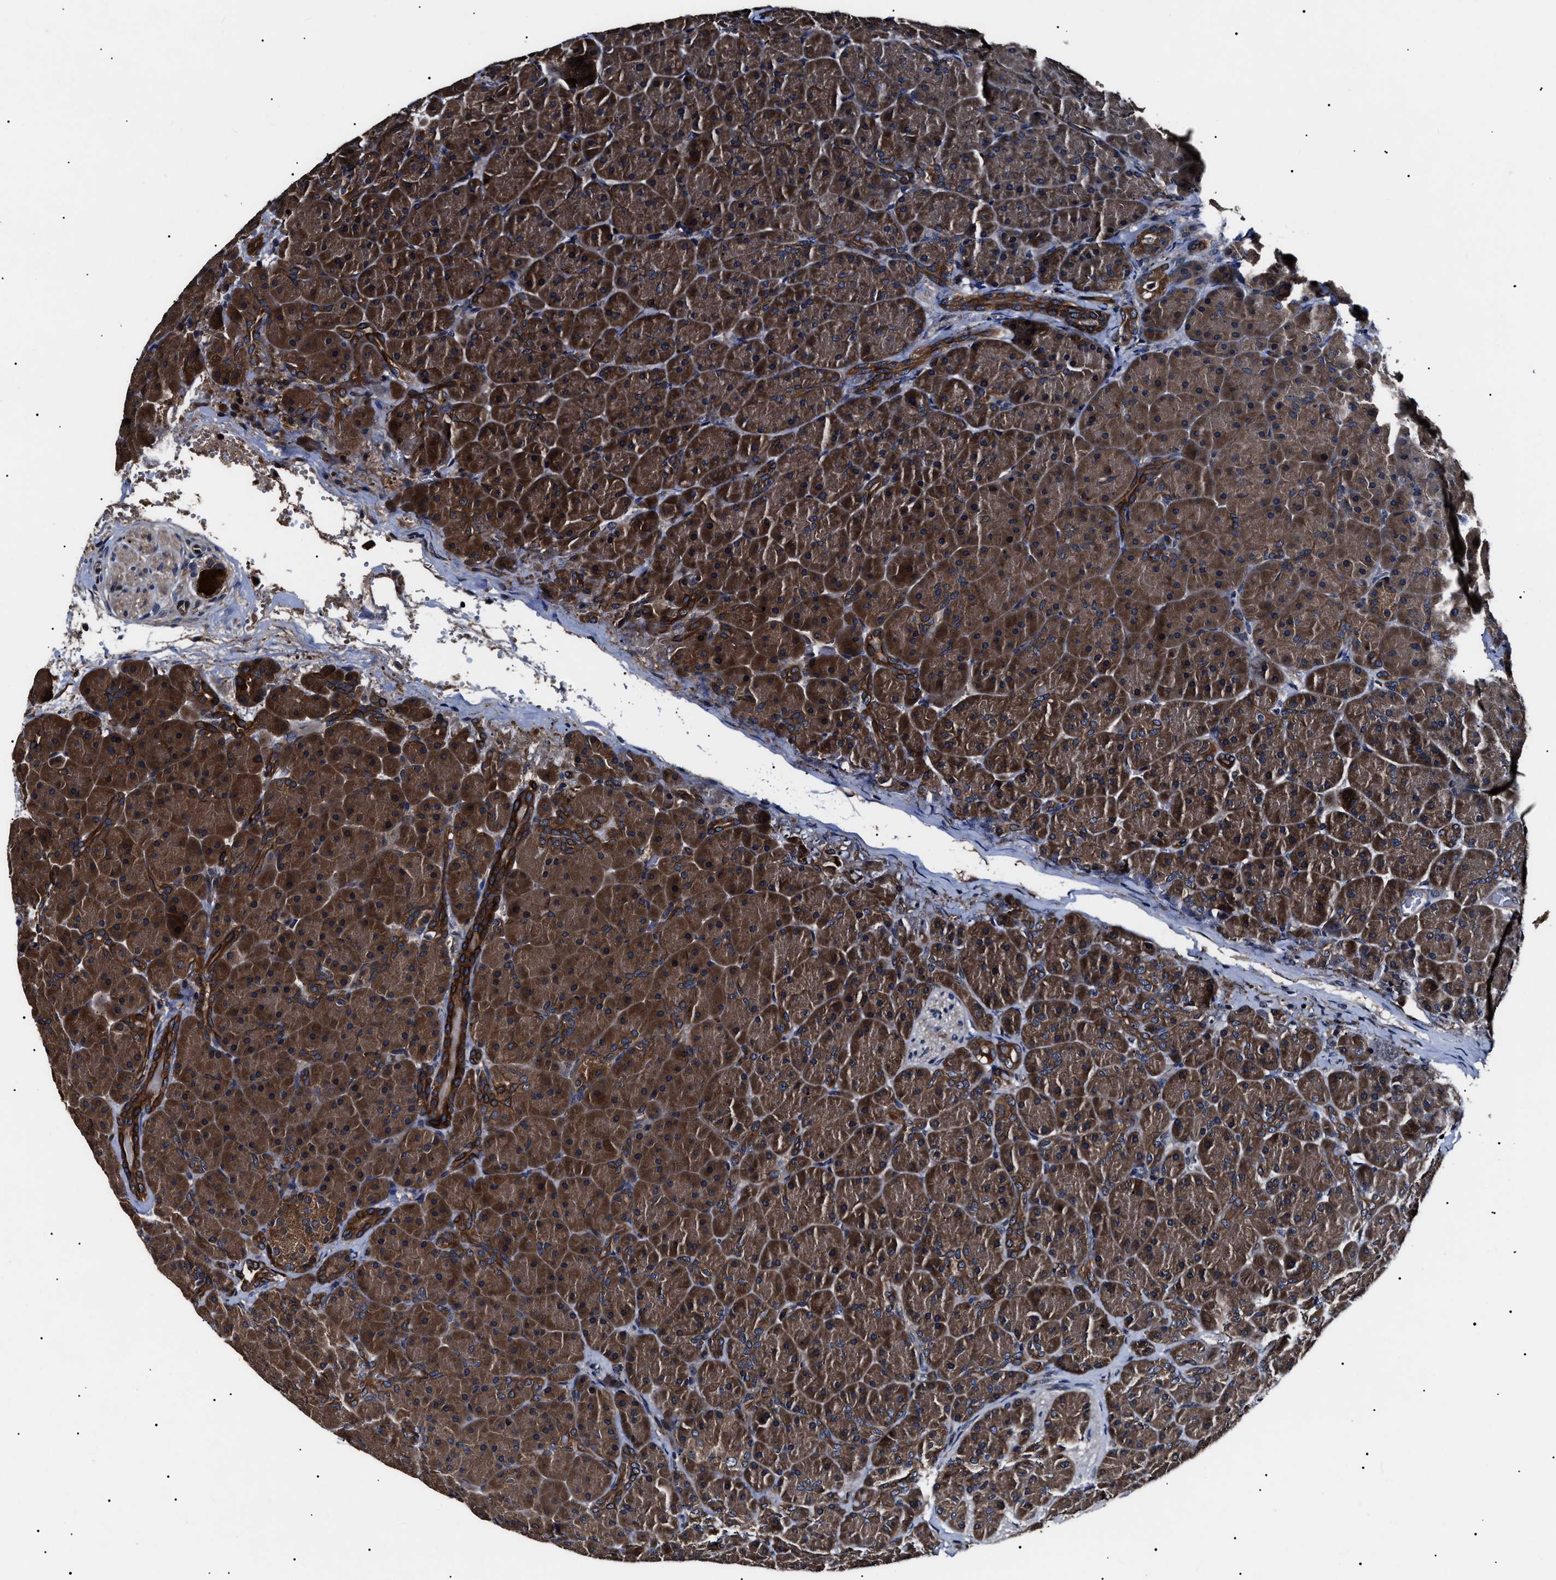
{"staining": {"intensity": "strong", "quantity": ">75%", "location": "cytoplasmic/membranous"}, "tissue": "pancreas", "cell_type": "Exocrine glandular cells", "image_type": "normal", "snomed": [{"axis": "morphology", "description": "Normal tissue, NOS"}, {"axis": "topography", "description": "Pancreas"}], "caption": "Exocrine glandular cells reveal high levels of strong cytoplasmic/membranous staining in about >75% of cells in normal pancreas.", "gene": "CCT8", "patient": {"sex": "male", "age": 66}}